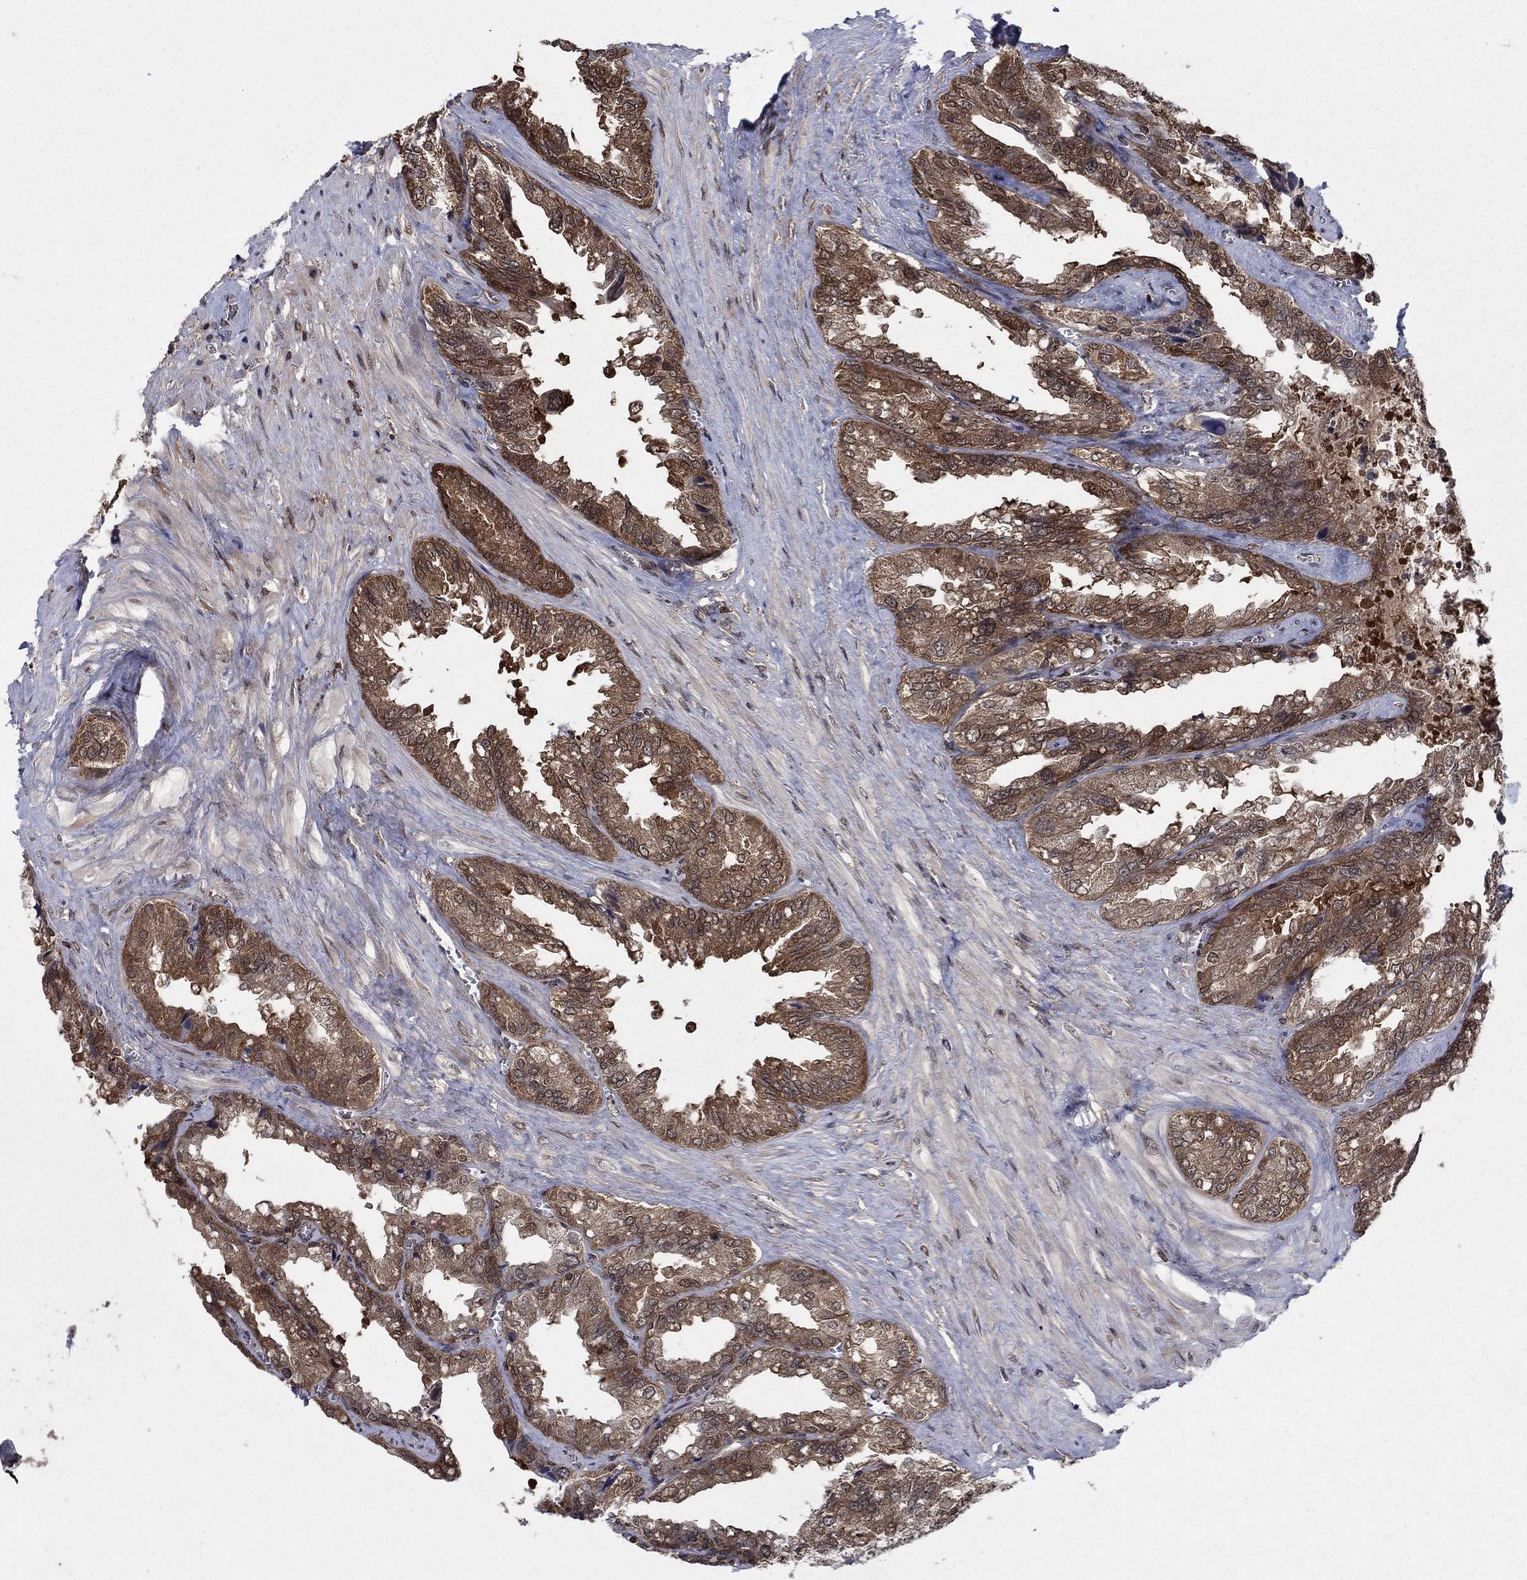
{"staining": {"intensity": "moderate", "quantity": ">75%", "location": "cytoplasmic/membranous"}, "tissue": "seminal vesicle", "cell_type": "Glandular cells", "image_type": "normal", "snomed": [{"axis": "morphology", "description": "Normal tissue, NOS"}, {"axis": "topography", "description": "Seminal veicle"}], "caption": "DAB immunohistochemical staining of benign human seminal vesicle exhibits moderate cytoplasmic/membranous protein positivity in about >75% of glandular cells.", "gene": "CACYBP", "patient": {"sex": "male", "age": 67}}